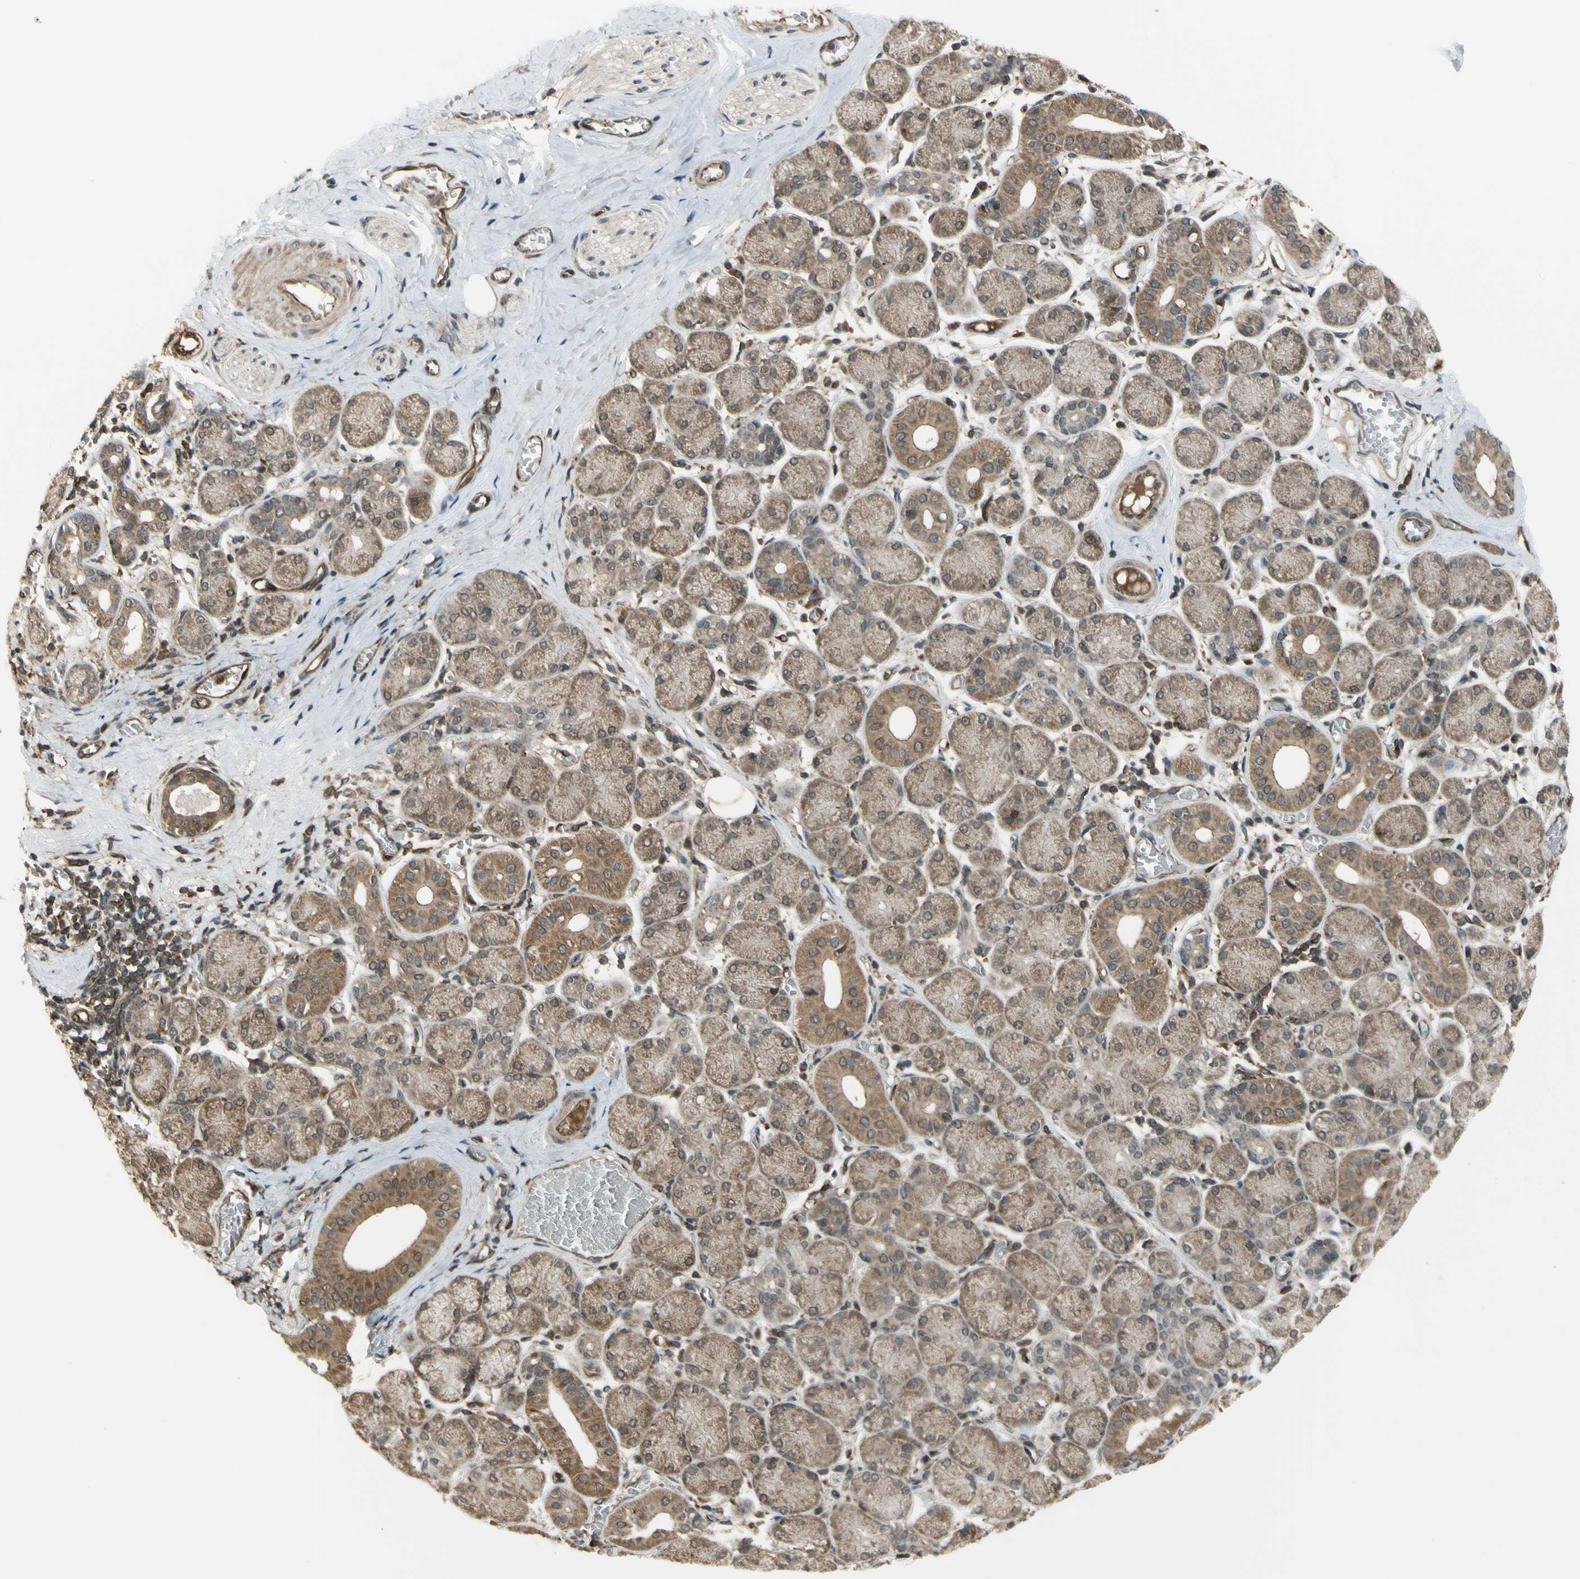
{"staining": {"intensity": "moderate", "quantity": ">75%", "location": "cytoplasmic/membranous,nuclear"}, "tissue": "salivary gland", "cell_type": "Glandular cells", "image_type": "normal", "snomed": [{"axis": "morphology", "description": "Normal tissue, NOS"}, {"axis": "topography", "description": "Salivary gland"}], "caption": "Glandular cells display medium levels of moderate cytoplasmic/membranous,nuclear expression in approximately >75% of cells in unremarkable salivary gland.", "gene": "FLII", "patient": {"sex": "female", "age": 24}}